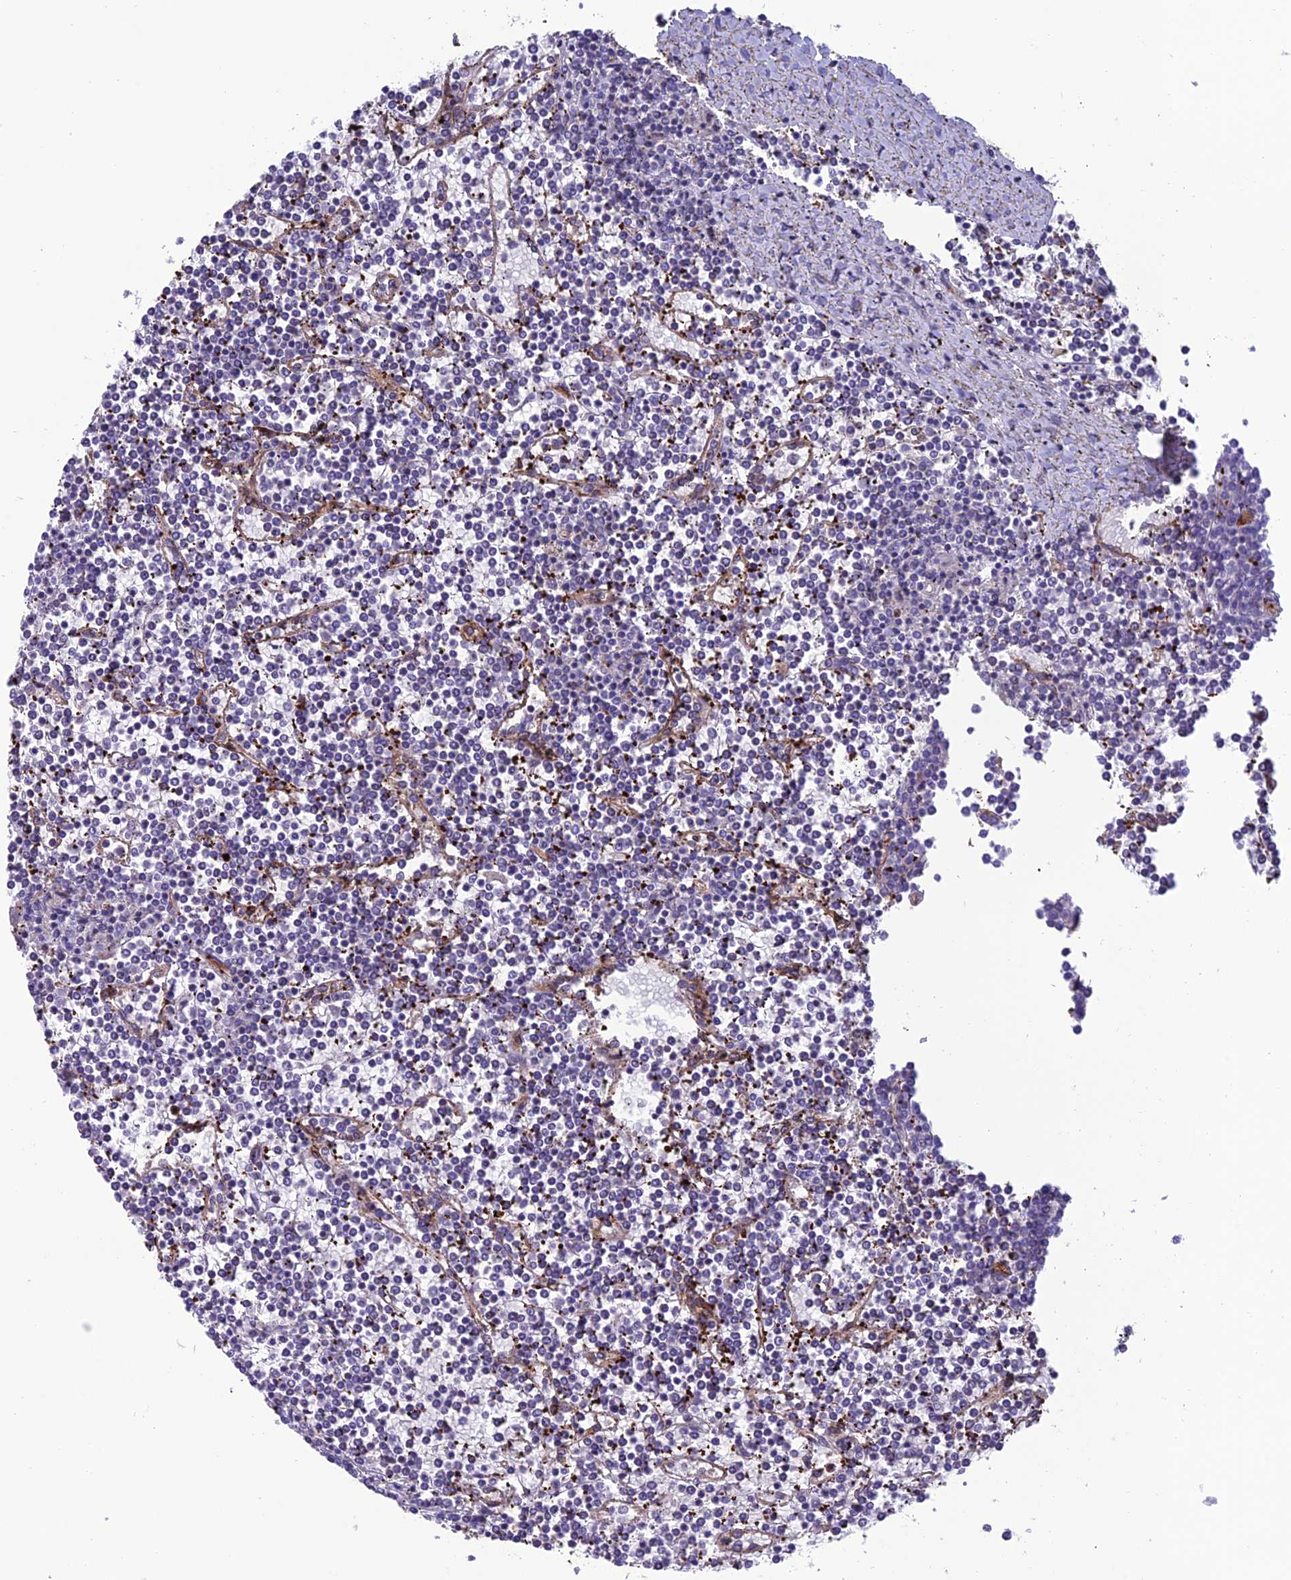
{"staining": {"intensity": "negative", "quantity": "none", "location": "none"}, "tissue": "lymphoma", "cell_type": "Tumor cells", "image_type": "cancer", "snomed": [{"axis": "morphology", "description": "Malignant lymphoma, non-Hodgkin's type, Low grade"}, {"axis": "topography", "description": "Spleen"}], "caption": "Immunohistochemistry (IHC) of human lymphoma demonstrates no expression in tumor cells.", "gene": "REX1BD", "patient": {"sex": "female", "age": 19}}